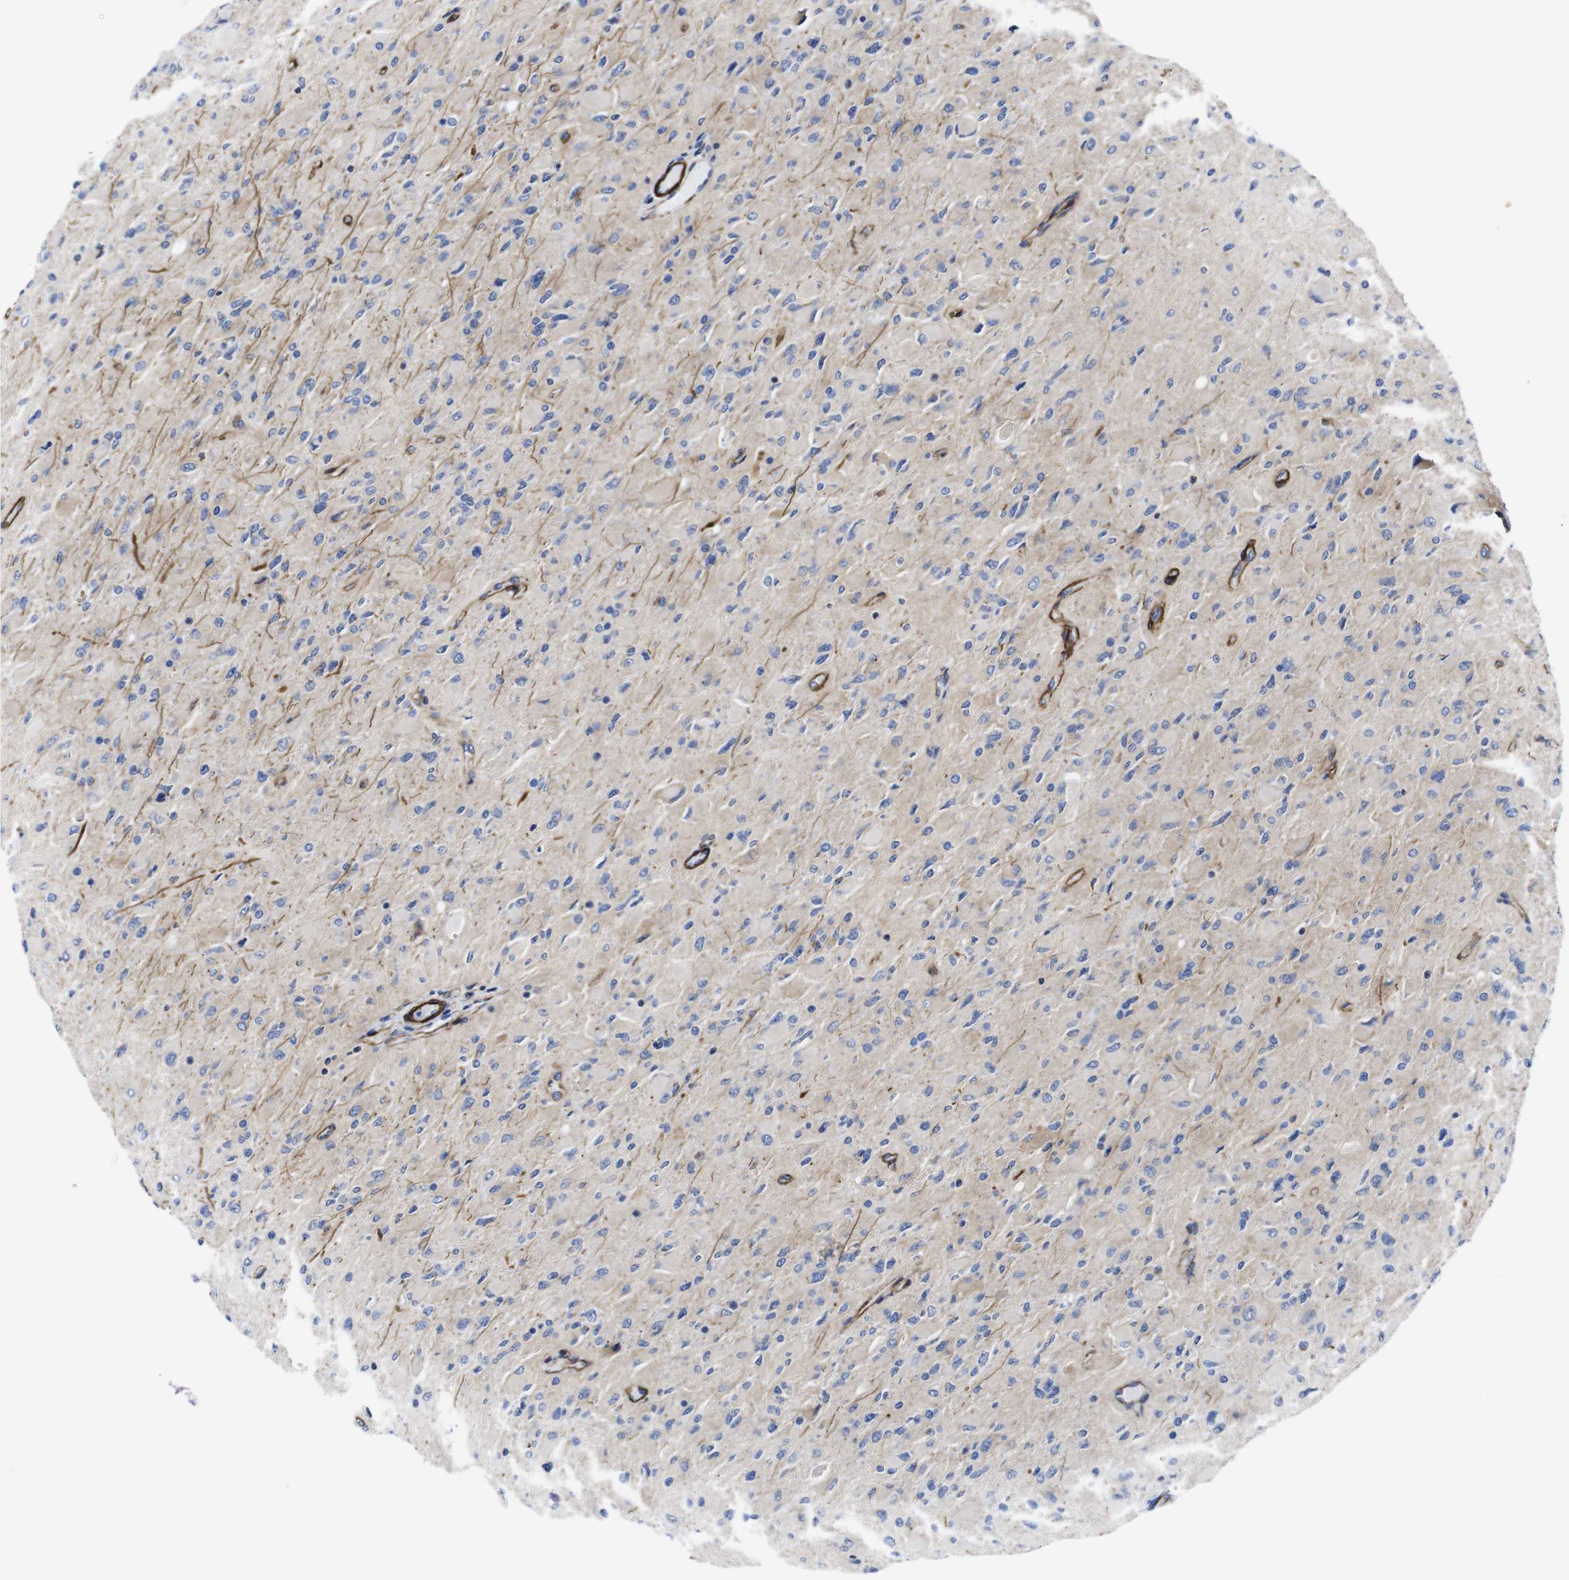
{"staining": {"intensity": "weak", "quantity": "<25%", "location": "cytoplasmic/membranous"}, "tissue": "glioma", "cell_type": "Tumor cells", "image_type": "cancer", "snomed": [{"axis": "morphology", "description": "Glioma, malignant, High grade"}, {"axis": "topography", "description": "Cerebral cortex"}], "caption": "Immunohistochemical staining of human malignant high-grade glioma exhibits no significant expression in tumor cells.", "gene": "WNT10A", "patient": {"sex": "female", "age": 36}}